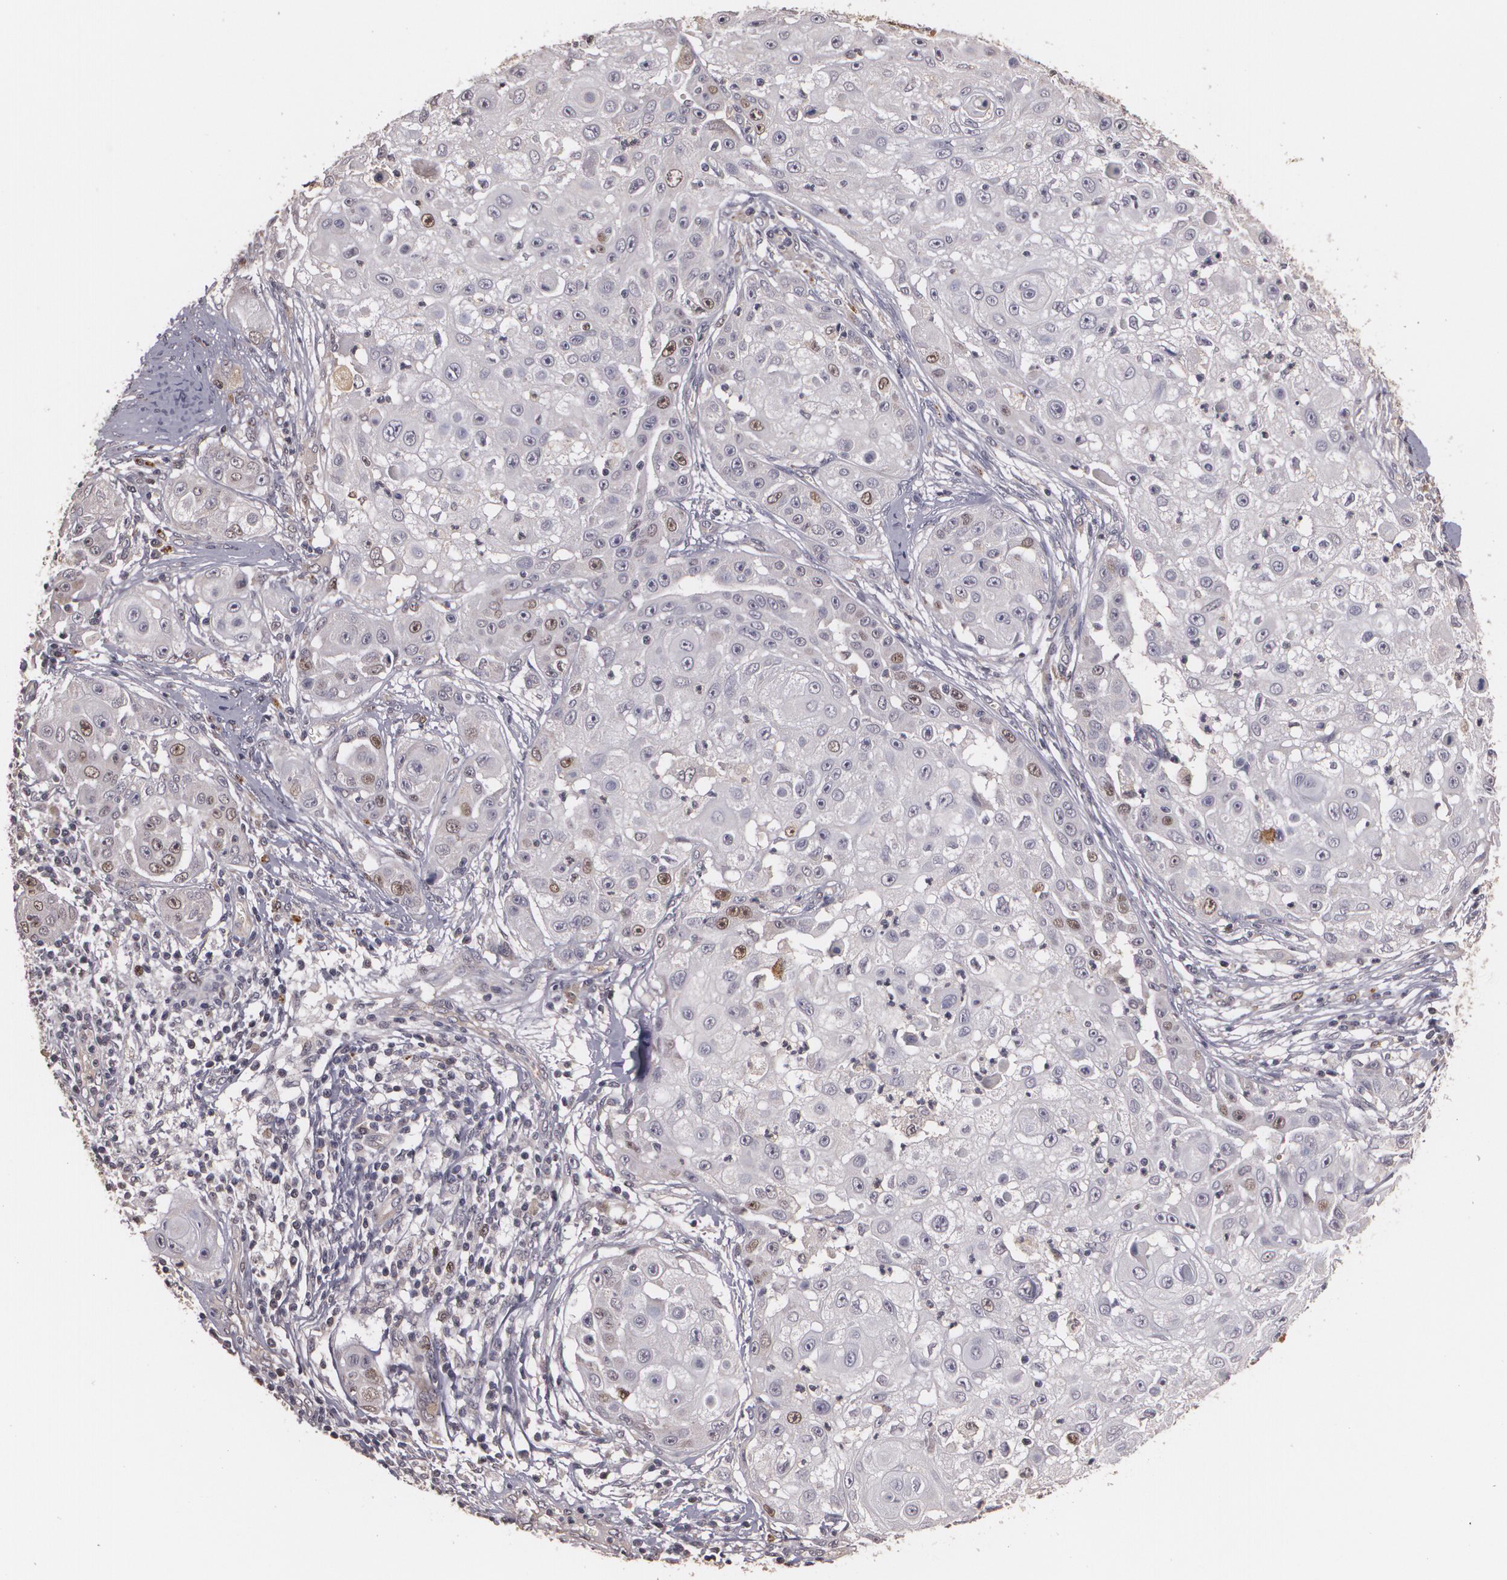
{"staining": {"intensity": "moderate", "quantity": "<25%", "location": "nuclear"}, "tissue": "skin cancer", "cell_type": "Tumor cells", "image_type": "cancer", "snomed": [{"axis": "morphology", "description": "Squamous cell carcinoma, NOS"}, {"axis": "topography", "description": "Skin"}], "caption": "Immunohistochemistry (IHC) histopathology image of squamous cell carcinoma (skin) stained for a protein (brown), which shows low levels of moderate nuclear expression in about <25% of tumor cells.", "gene": "BRCA1", "patient": {"sex": "female", "age": 57}}